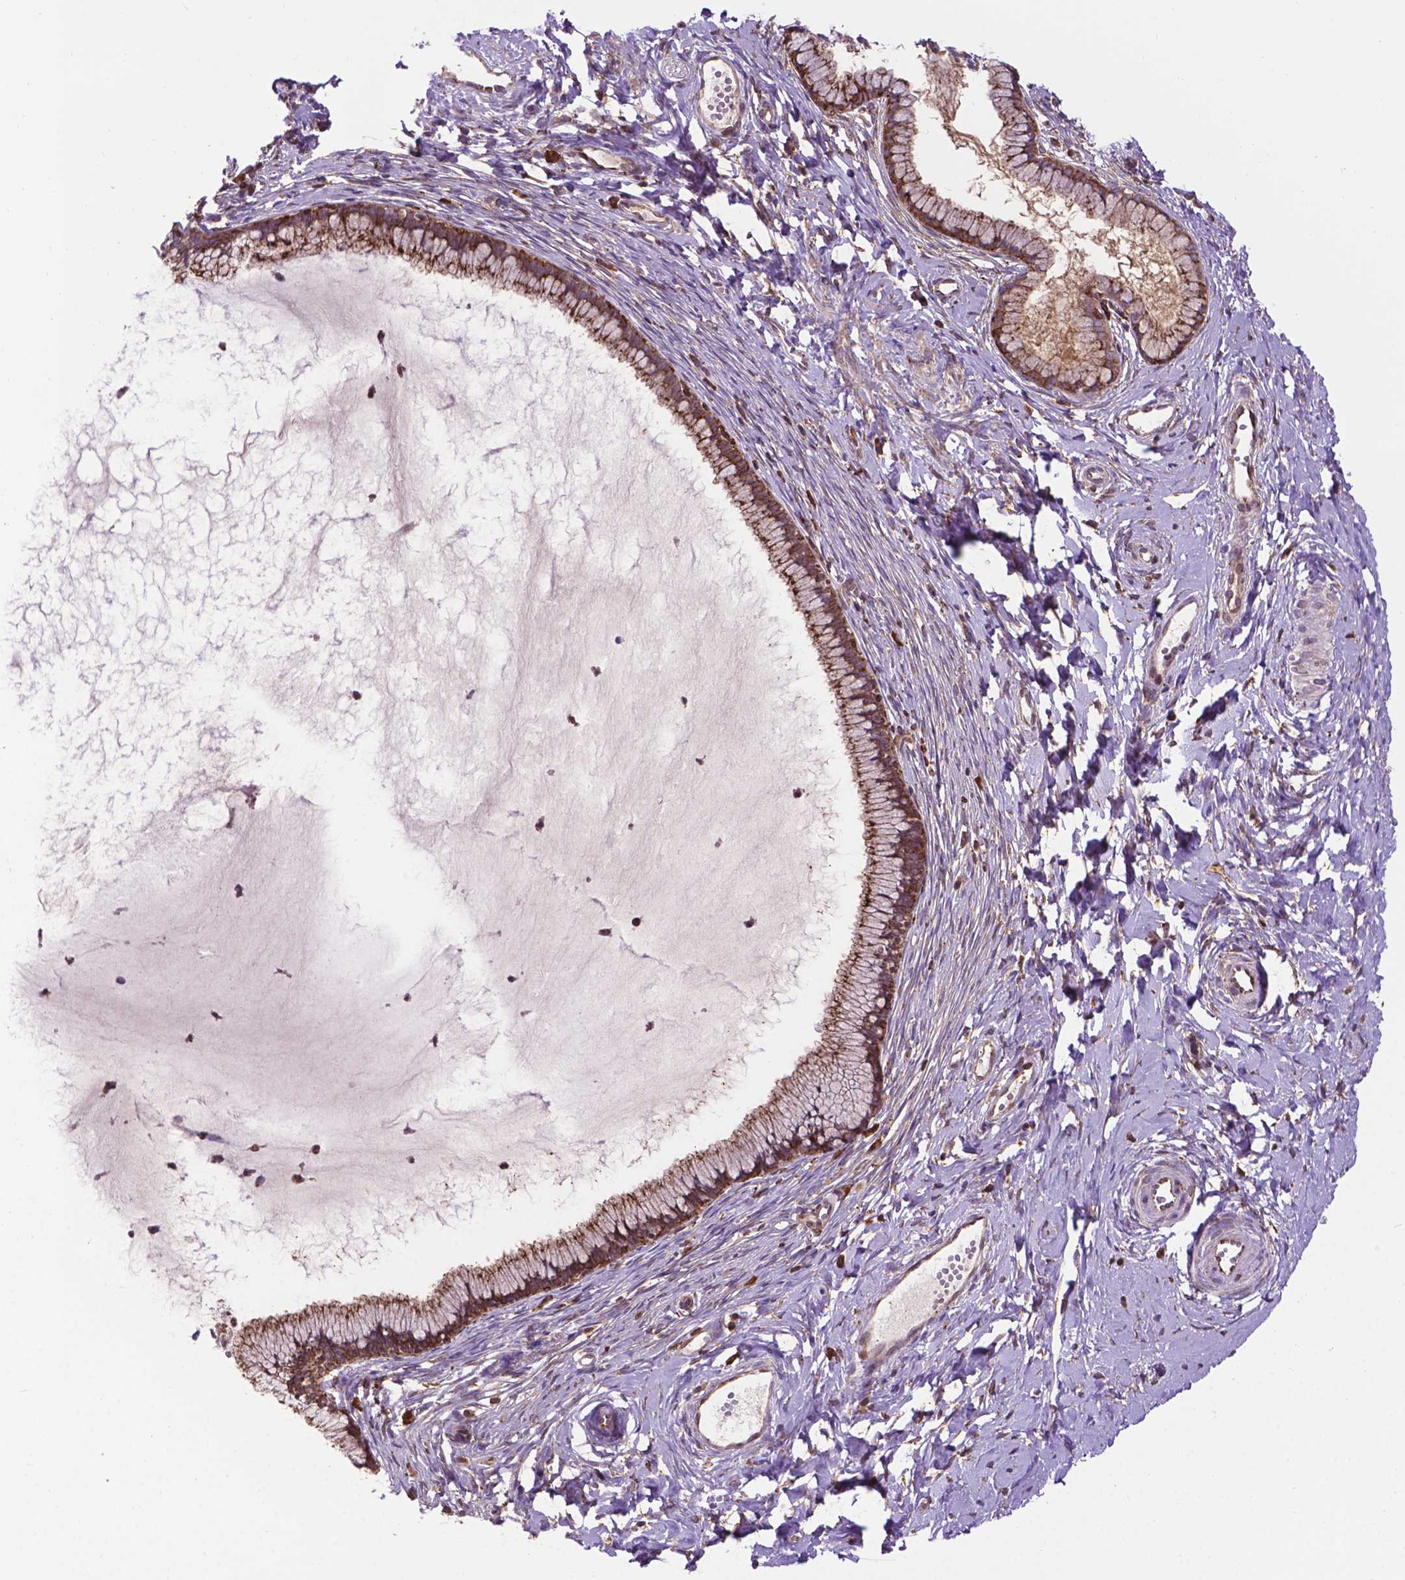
{"staining": {"intensity": "moderate", "quantity": ">75%", "location": "cytoplasmic/membranous"}, "tissue": "cervix", "cell_type": "Glandular cells", "image_type": "normal", "snomed": [{"axis": "morphology", "description": "Normal tissue, NOS"}, {"axis": "topography", "description": "Cervix"}], "caption": "Protein staining of benign cervix reveals moderate cytoplasmic/membranous expression in about >75% of glandular cells. (DAB IHC with brightfield microscopy, high magnification).", "gene": "GANAB", "patient": {"sex": "female", "age": 40}}